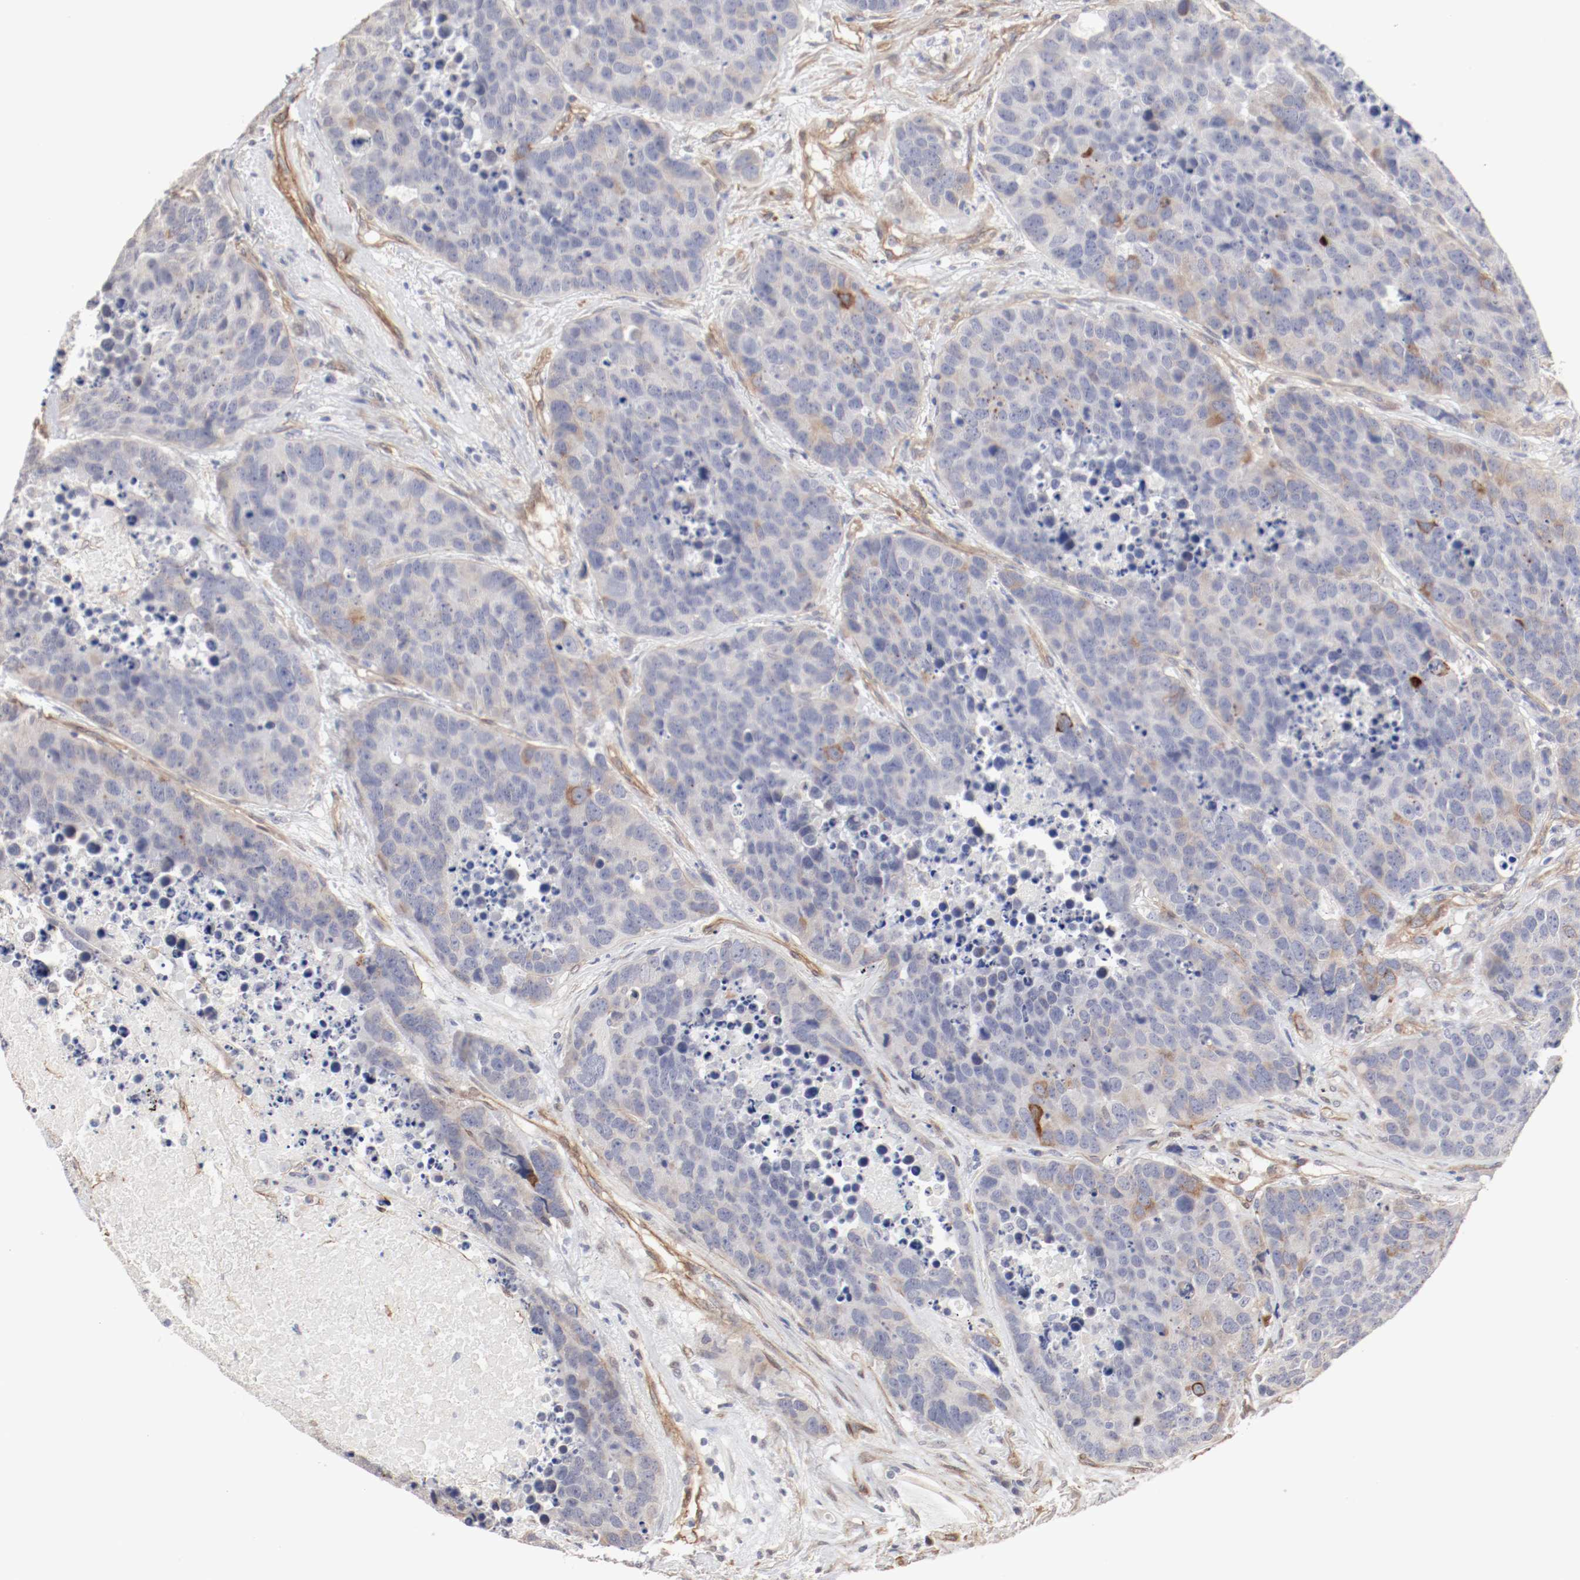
{"staining": {"intensity": "moderate", "quantity": "<25%", "location": "cytoplasmic/membranous"}, "tissue": "carcinoid", "cell_type": "Tumor cells", "image_type": "cancer", "snomed": [{"axis": "morphology", "description": "Carcinoid, malignant, NOS"}, {"axis": "topography", "description": "Lung"}], "caption": "Protein staining by IHC demonstrates moderate cytoplasmic/membranous positivity in about <25% of tumor cells in carcinoid (malignant).", "gene": "MAGED4", "patient": {"sex": "male", "age": 60}}